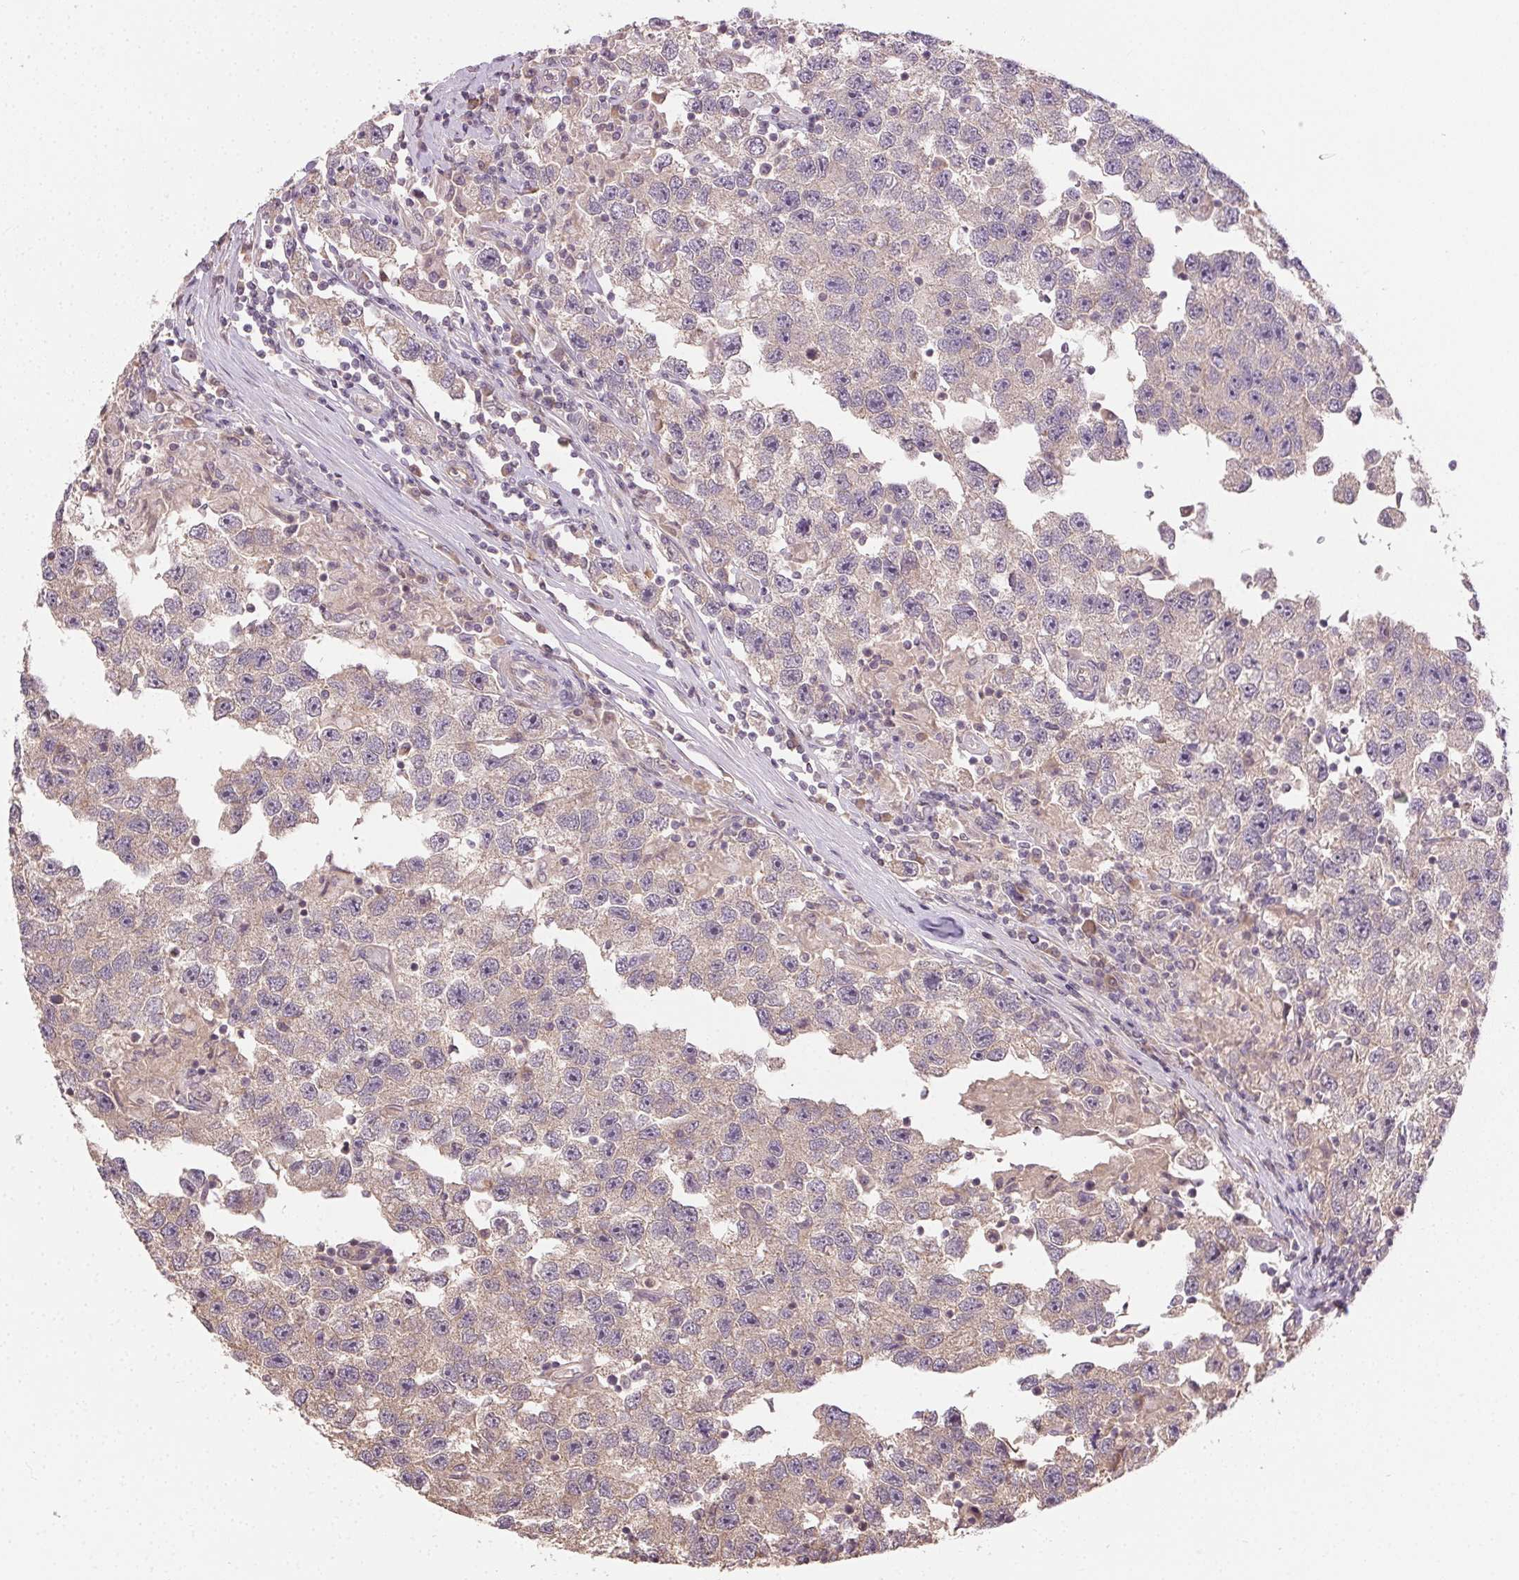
{"staining": {"intensity": "weak", "quantity": "25%-75%", "location": "cytoplasmic/membranous"}, "tissue": "testis cancer", "cell_type": "Tumor cells", "image_type": "cancer", "snomed": [{"axis": "morphology", "description": "Seminoma, NOS"}, {"axis": "topography", "description": "Testis"}], "caption": "IHC photomicrograph of neoplastic tissue: seminoma (testis) stained using IHC exhibits low levels of weak protein expression localized specifically in the cytoplasmic/membranous of tumor cells, appearing as a cytoplasmic/membranous brown color.", "gene": "ATP1B3", "patient": {"sex": "male", "age": 26}}